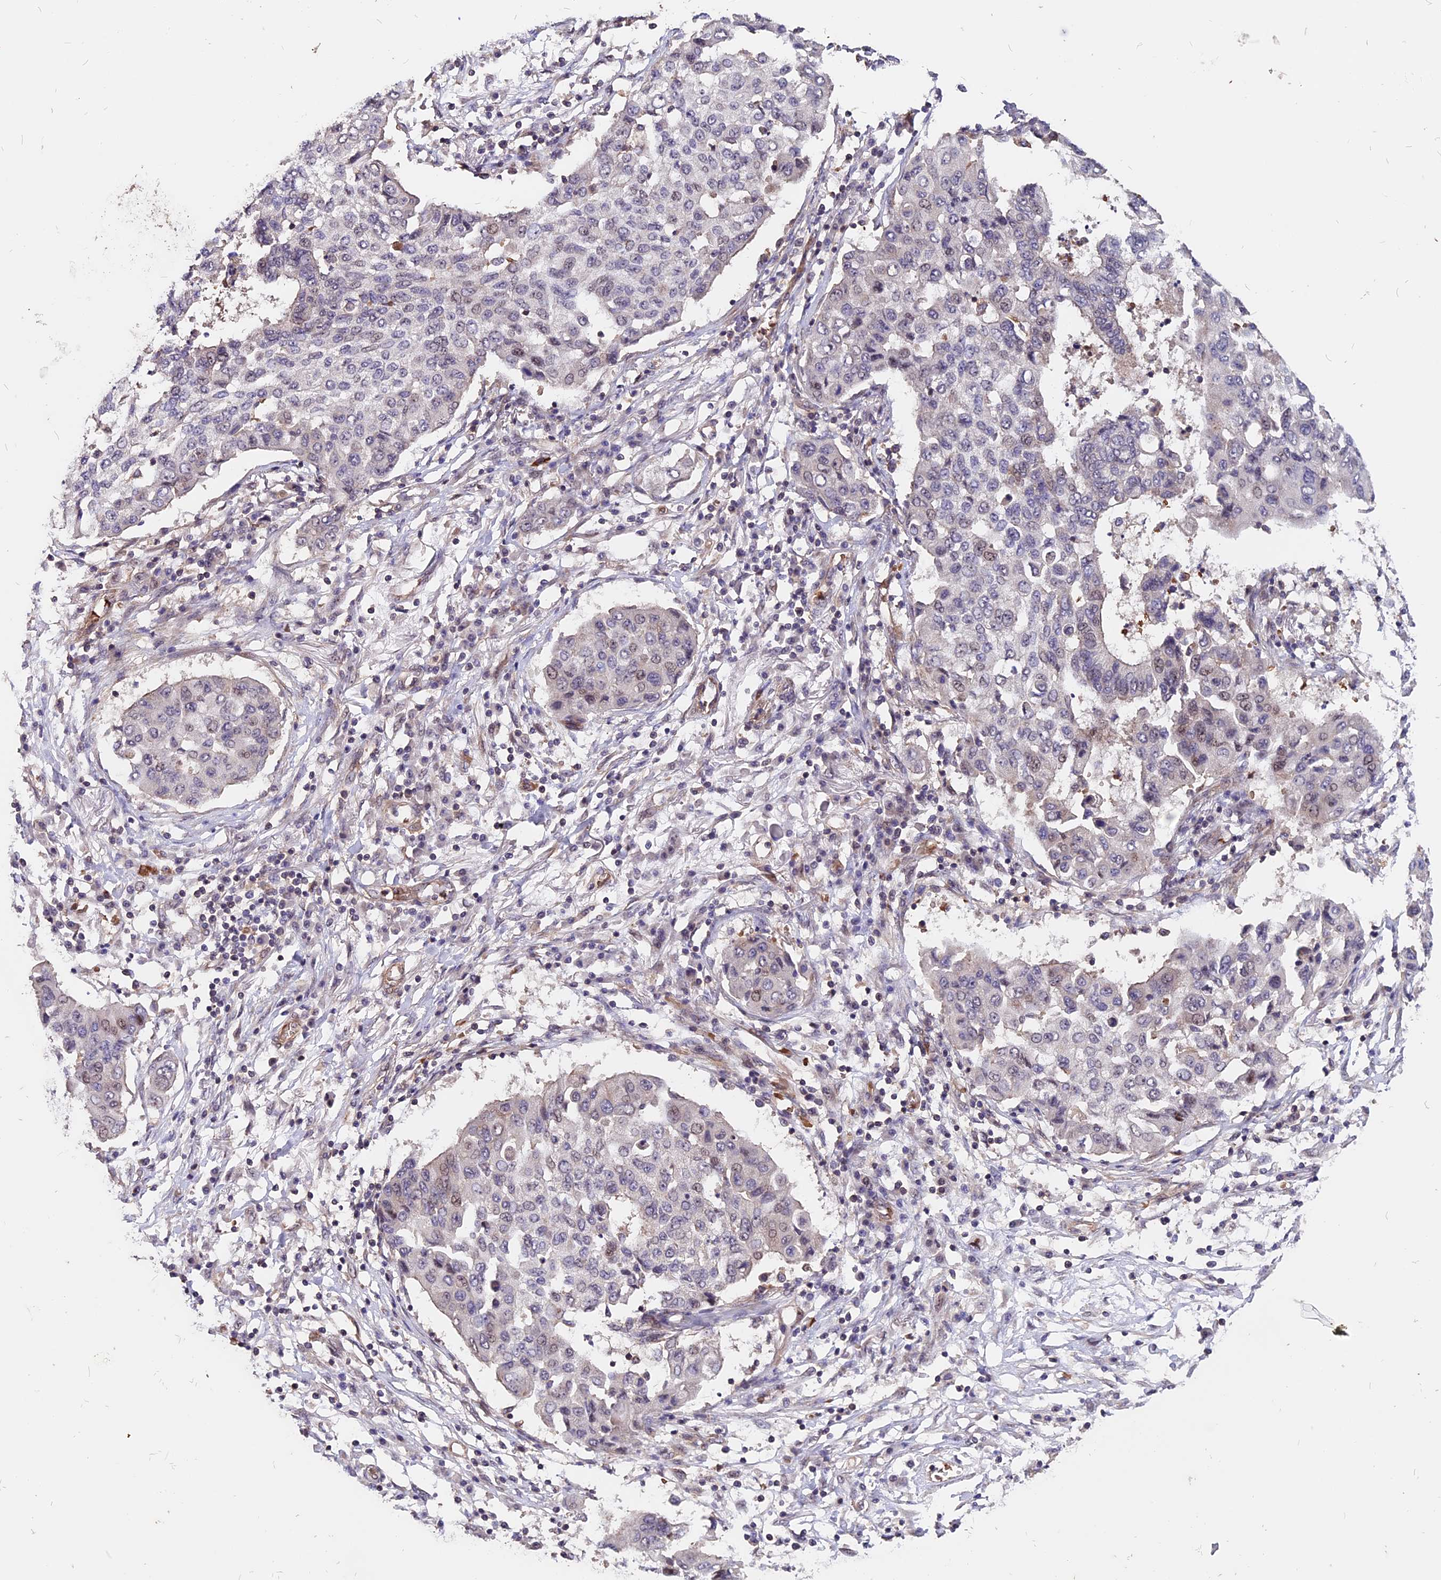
{"staining": {"intensity": "negative", "quantity": "none", "location": "none"}, "tissue": "lung cancer", "cell_type": "Tumor cells", "image_type": "cancer", "snomed": [{"axis": "morphology", "description": "Squamous cell carcinoma, NOS"}, {"axis": "topography", "description": "Lung"}], "caption": "Lung cancer stained for a protein using IHC demonstrates no expression tumor cells.", "gene": "ZC3H10", "patient": {"sex": "male", "age": 74}}